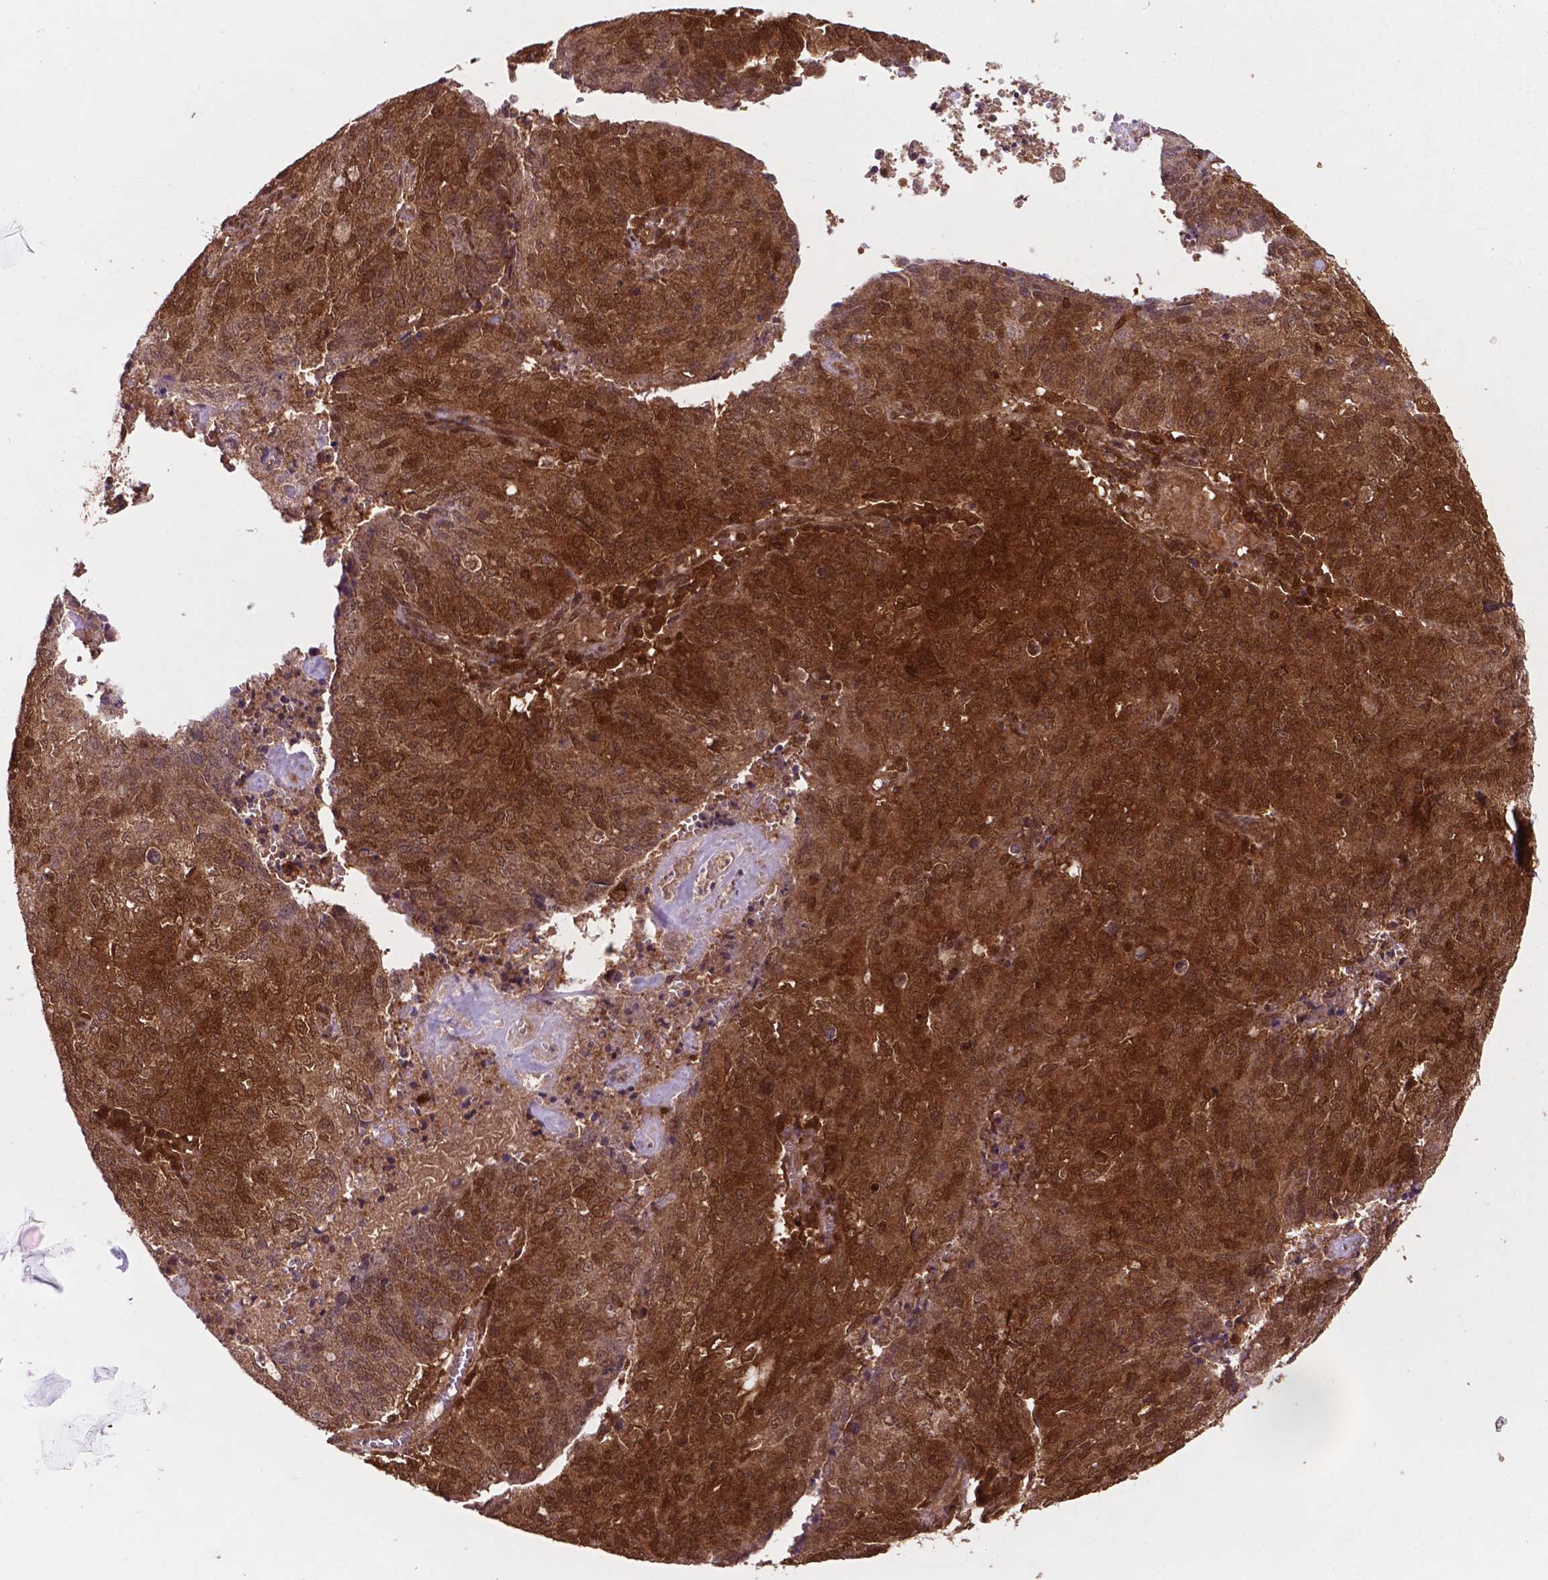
{"staining": {"intensity": "strong", "quantity": ">75%", "location": "cytoplasmic/membranous,nuclear"}, "tissue": "endometrial cancer", "cell_type": "Tumor cells", "image_type": "cancer", "snomed": [{"axis": "morphology", "description": "Adenocarcinoma, NOS"}, {"axis": "topography", "description": "Endometrium"}], "caption": "Strong cytoplasmic/membranous and nuclear staining for a protein is appreciated in approximately >75% of tumor cells of adenocarcinoma (endometrial) using immunohistochemistry.", "gene": "UBE2L6", "patient": {"sex": "female", "age": 82}}